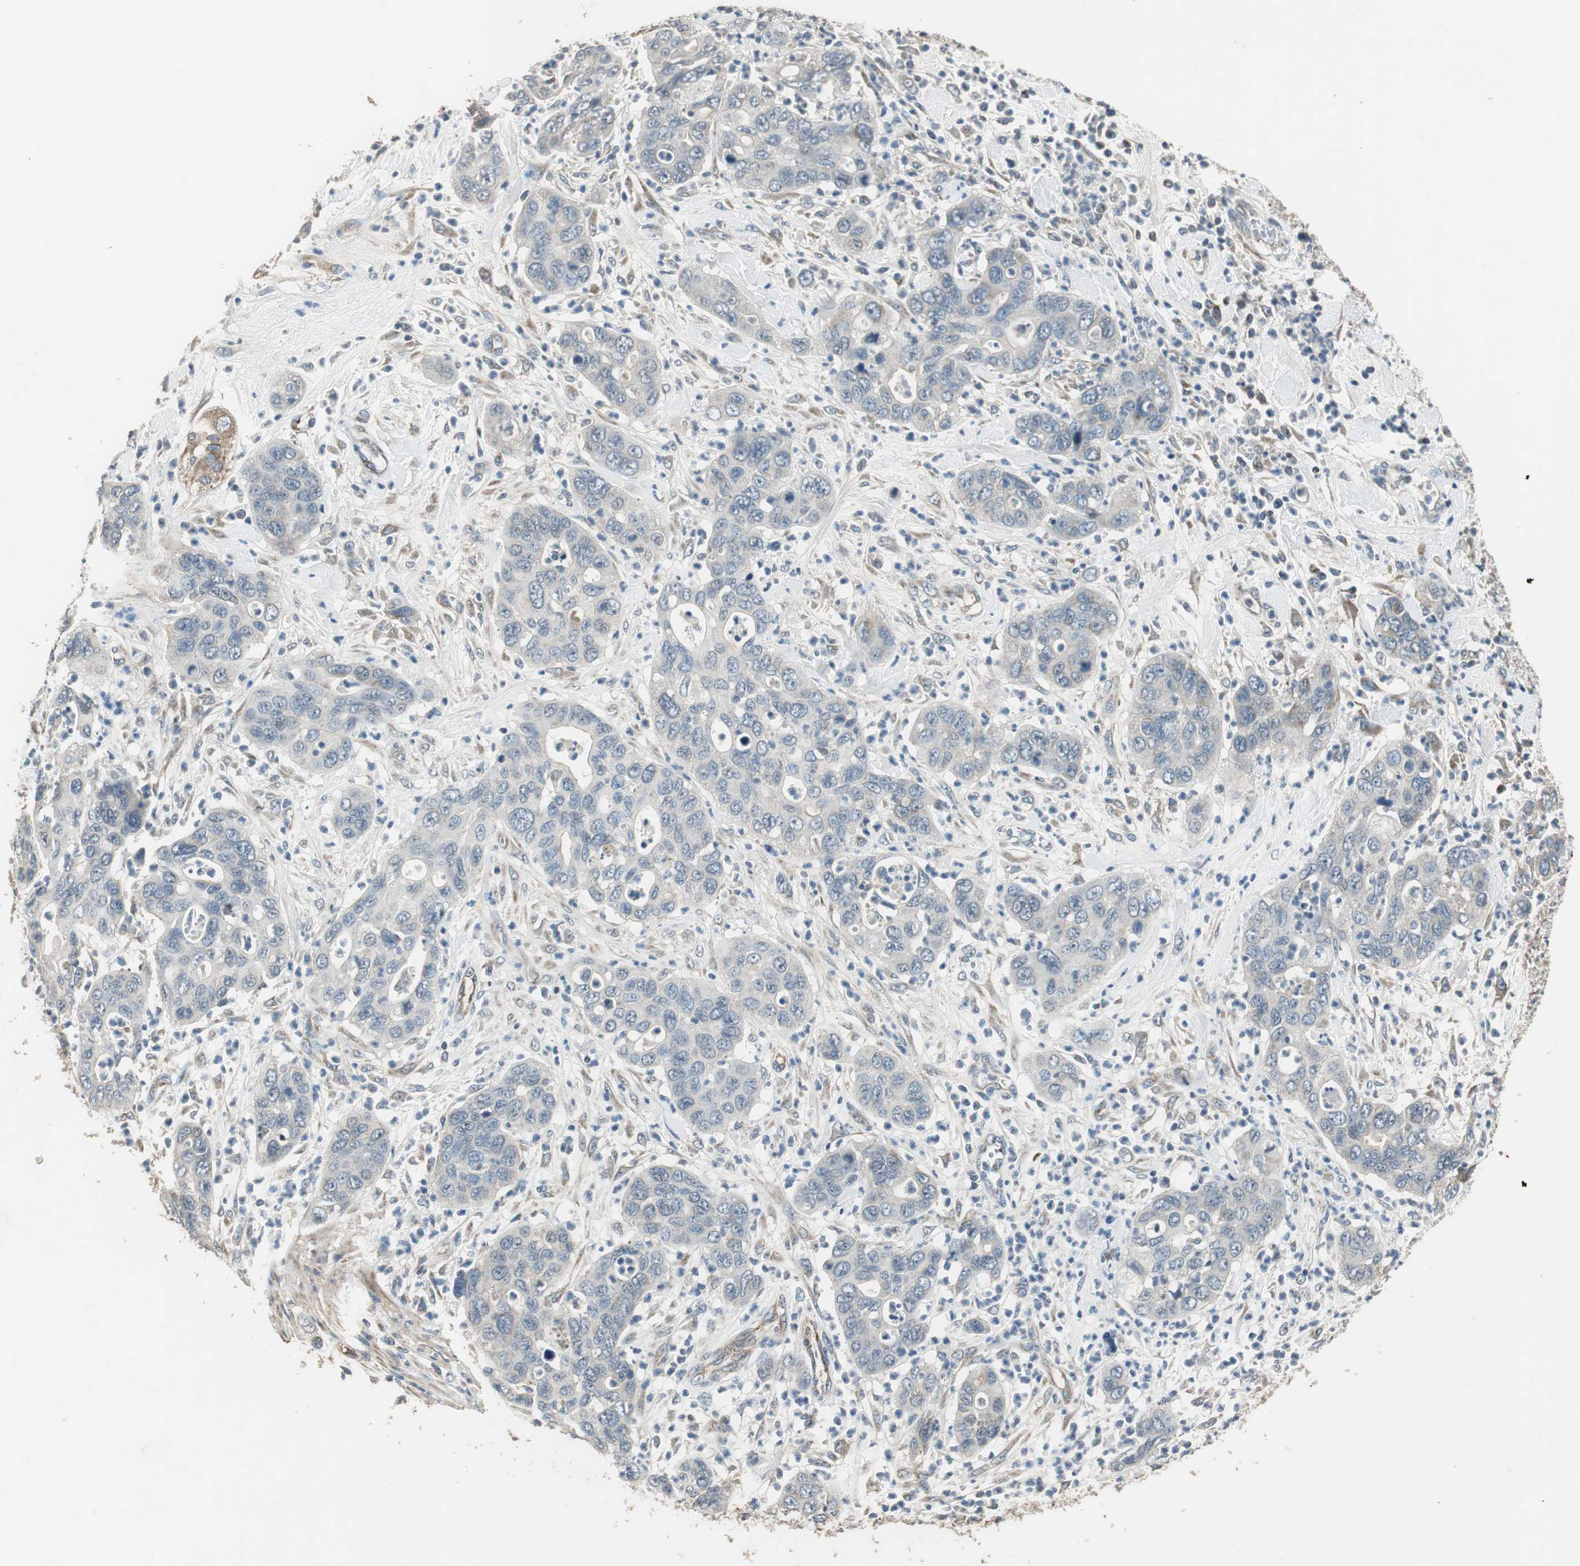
{"staining": {"intensity": "weak", "quantity": "<25%", "location": "cytoplasmic/membranous"}, "tissue": "pancreatic cancer", "cell_type": "Tumor cells", "image_type": "cancer", "snomed": [{"axis": "morphology", "description": "Adenocarcinoma, NOS"}, {"axis": "topography", "description": "Pancreas"}], "caption": "A micrograph of adenocarcinoma (pancreatic) stained for a protein shows no brown staining in tumor cells. (DAB (3,3'-diaminobenzidine) immunohistochemistry visualized using brightfield microscopy, high magnification).", "gene": "MSTO1", "patient": {"sex": "female", "age": 71}}